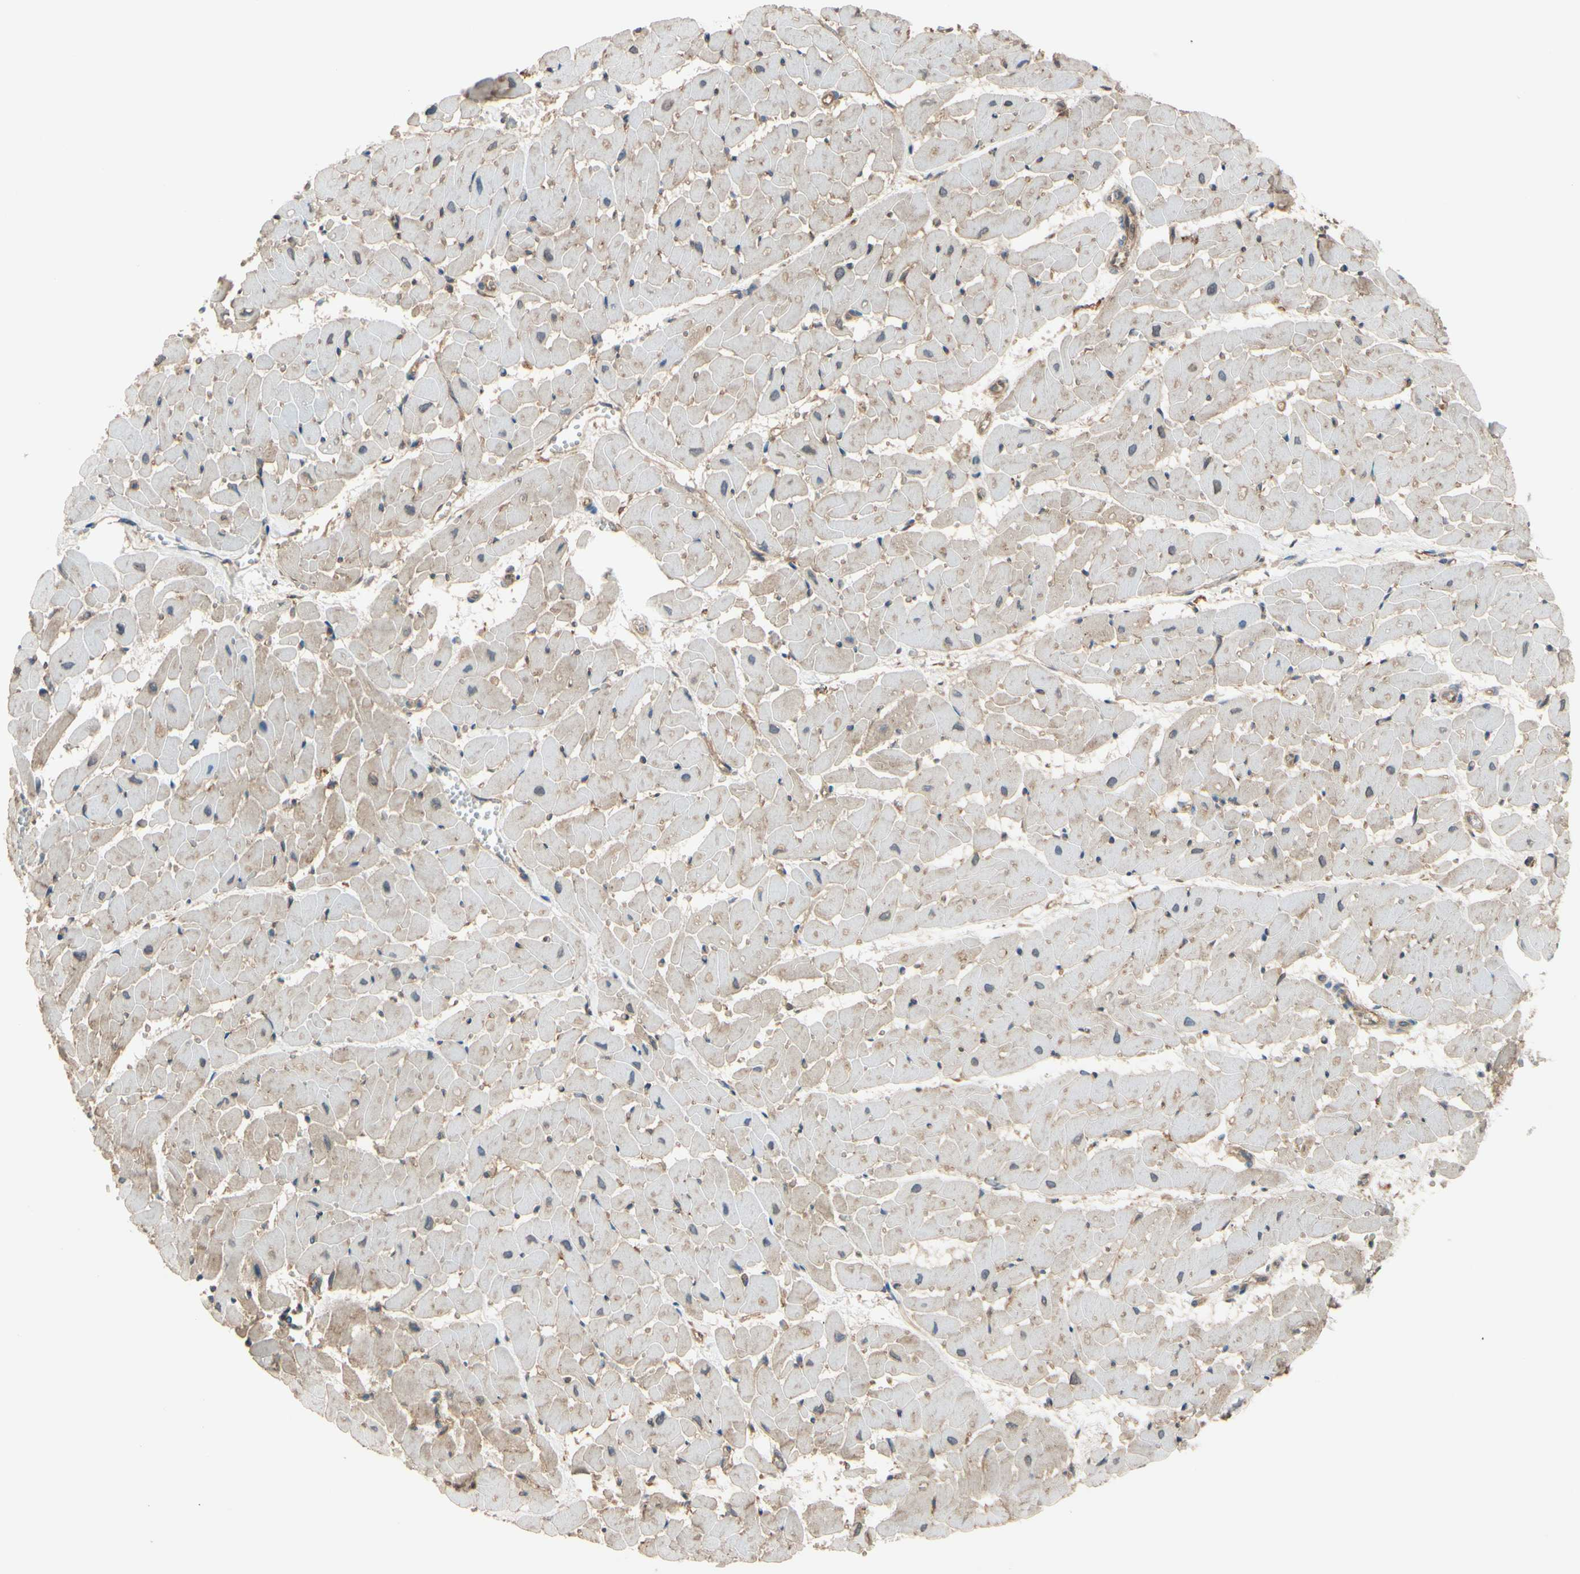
{"staining": {"intensity": "moderate", "quantity": "<25%", "location": "cytoplasmic/membranous"}, "tissue": "heart muscle", "cell_type": "Cardiomyocytes", "image_type": "normal", "snomed": [{"axis": "morphology", "description": "Normal tissue, NOS"}, {"axis": "topography", "description": "Heart"}], "caption": "The histopathology image displays a brown stain indicating the presence of a protein in the cytoplasmic/membranous of cardiomyocytes in heart muscle.", "gene": "EPS15", "patient": {"sex": "female", "age": 19}}